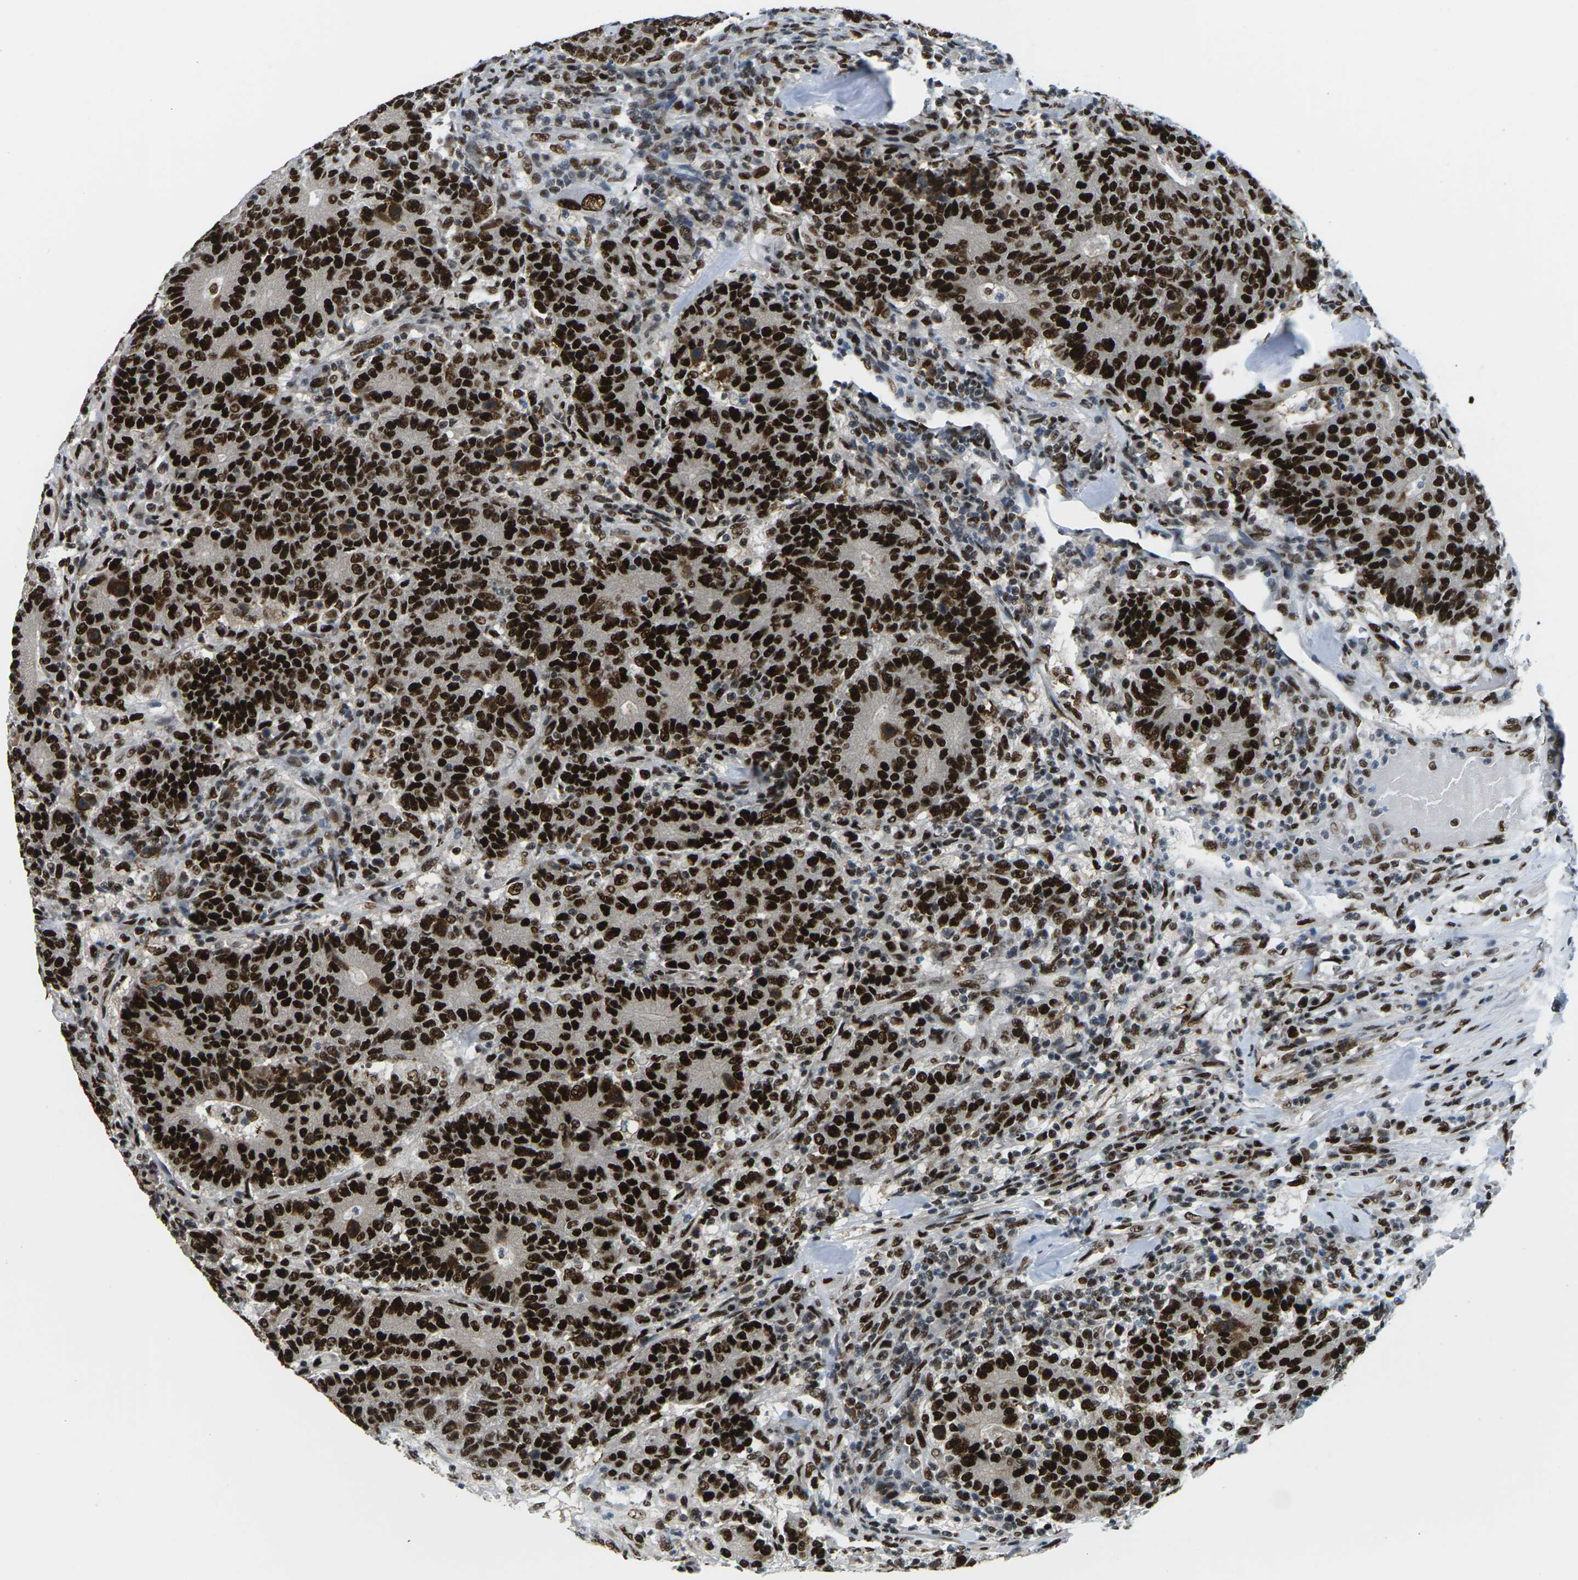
{"staining": {"intensity": "strong", "quantity": ">75%", "location": "nuclear"}, "tissue": "colorectal cancer", "cell_type": "Tumor cells", "image_type": "cancer", "snomed": [{"axis": "morphology", "description": "Normal tissue, NOS"}, {"axis": "morphology", "description": "Adenocarcinoma, NOS"}, {"axis": "topography", "description": "Colon"}], "caption": "Immunohistochemical staining of human colorectal cancer displays strong nuclear protein staining in approximately >75% of tumor cells.", "gene": "PSME3", "patient": {"sex": "female", "age": 75}}